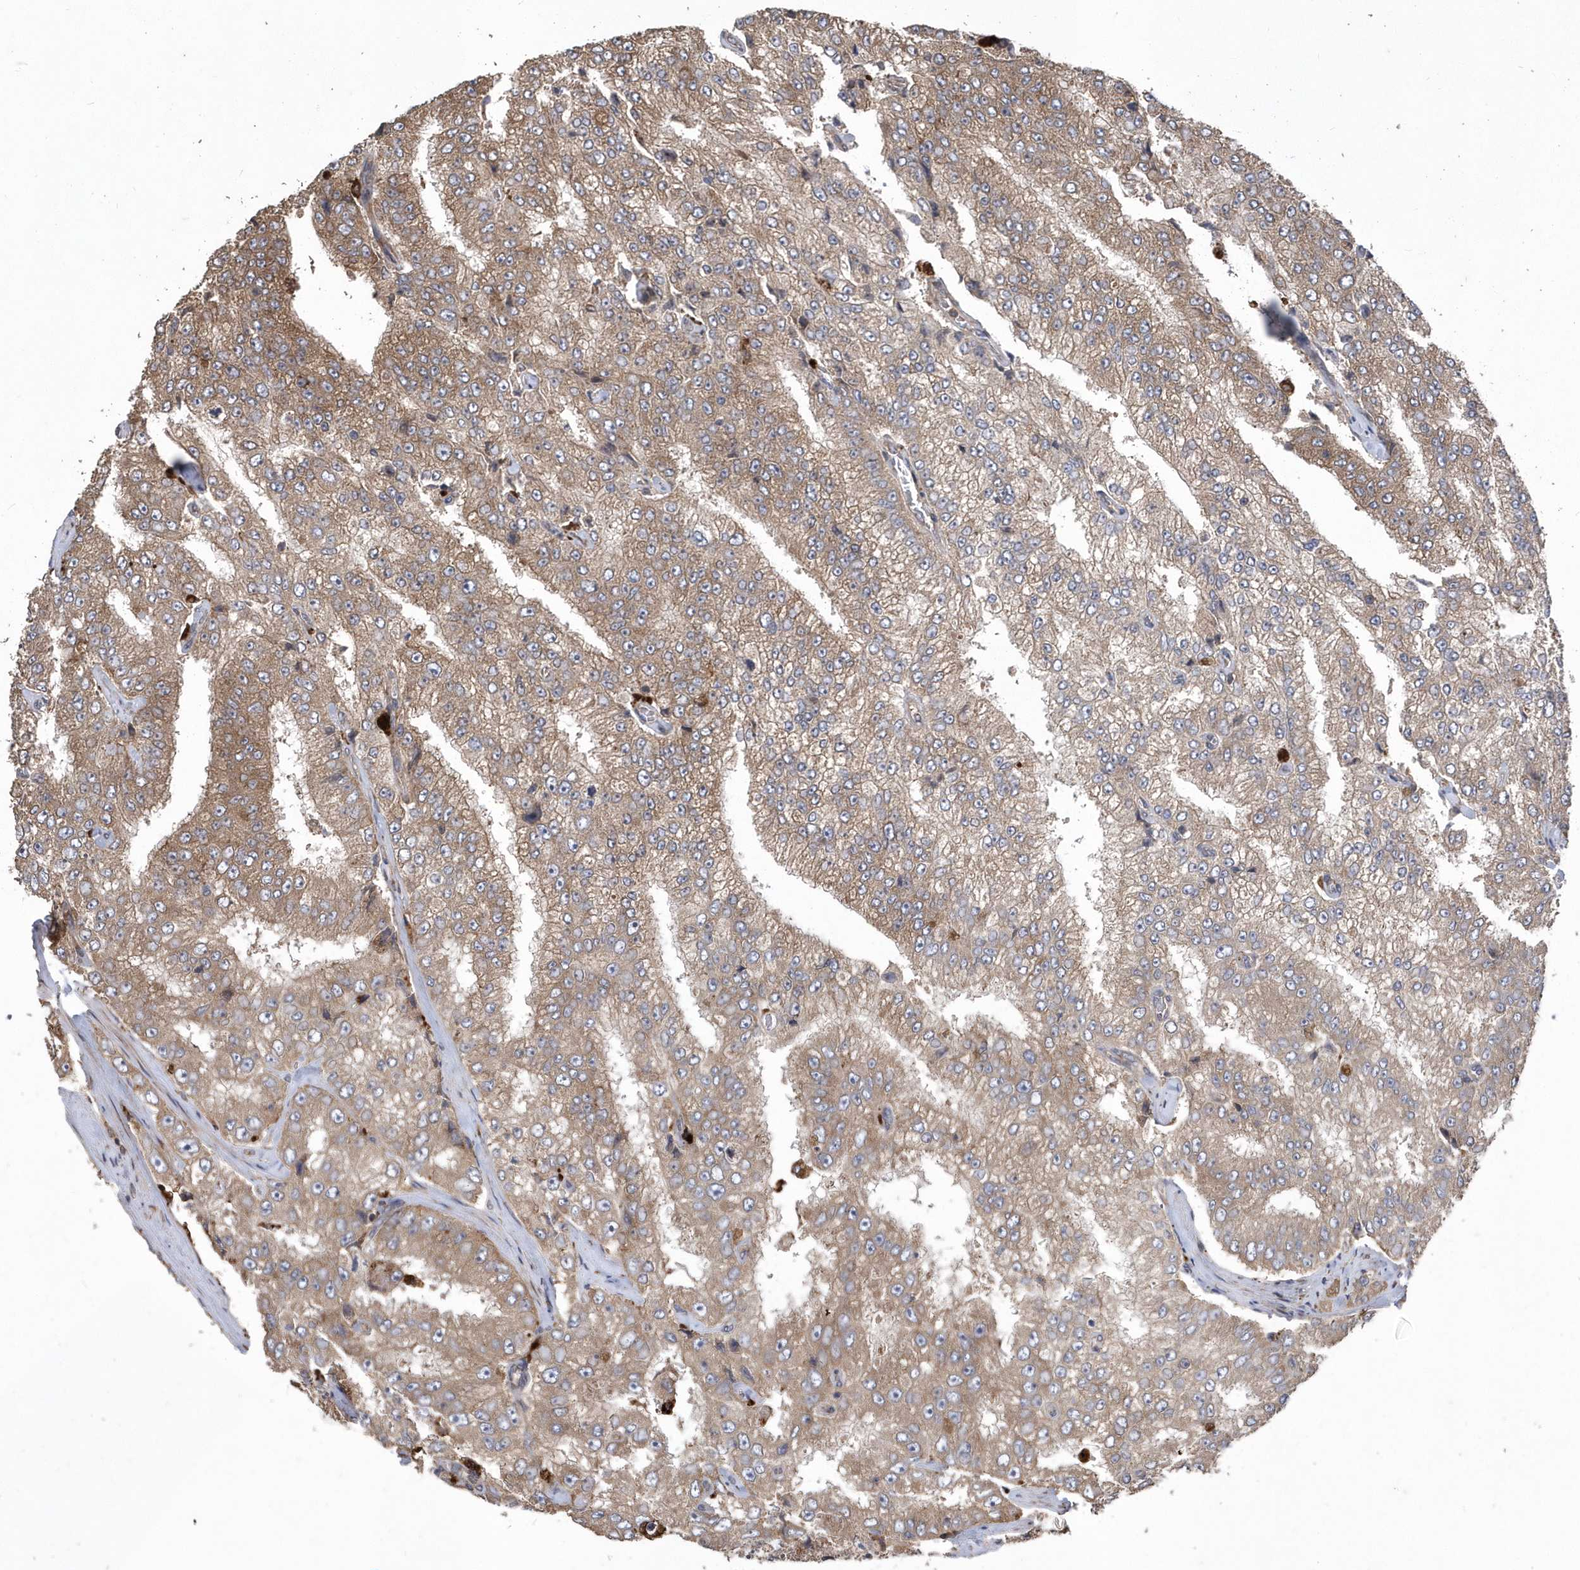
{"staining": {"intensity": "weak", "quantity": ">75%", "location": "cytoplasmic/membranous"}, "tissue": "prostate cancer", "cell_type": "Tumor cells", "image_type": "cancer", "snomed": [{"axis": "morphology", "description": "Adenocarcinoma, High grade"}, {"axis": "topography", "description": "Prostate"}], "caption": "Brown immunohistochemical staining in prostate cancer reveals weak cytoplasmic/membranous expression in approximately >75% of tumor cells.", "gene": "WASHC5", "patient": {"sex": "male", "age": 58}}